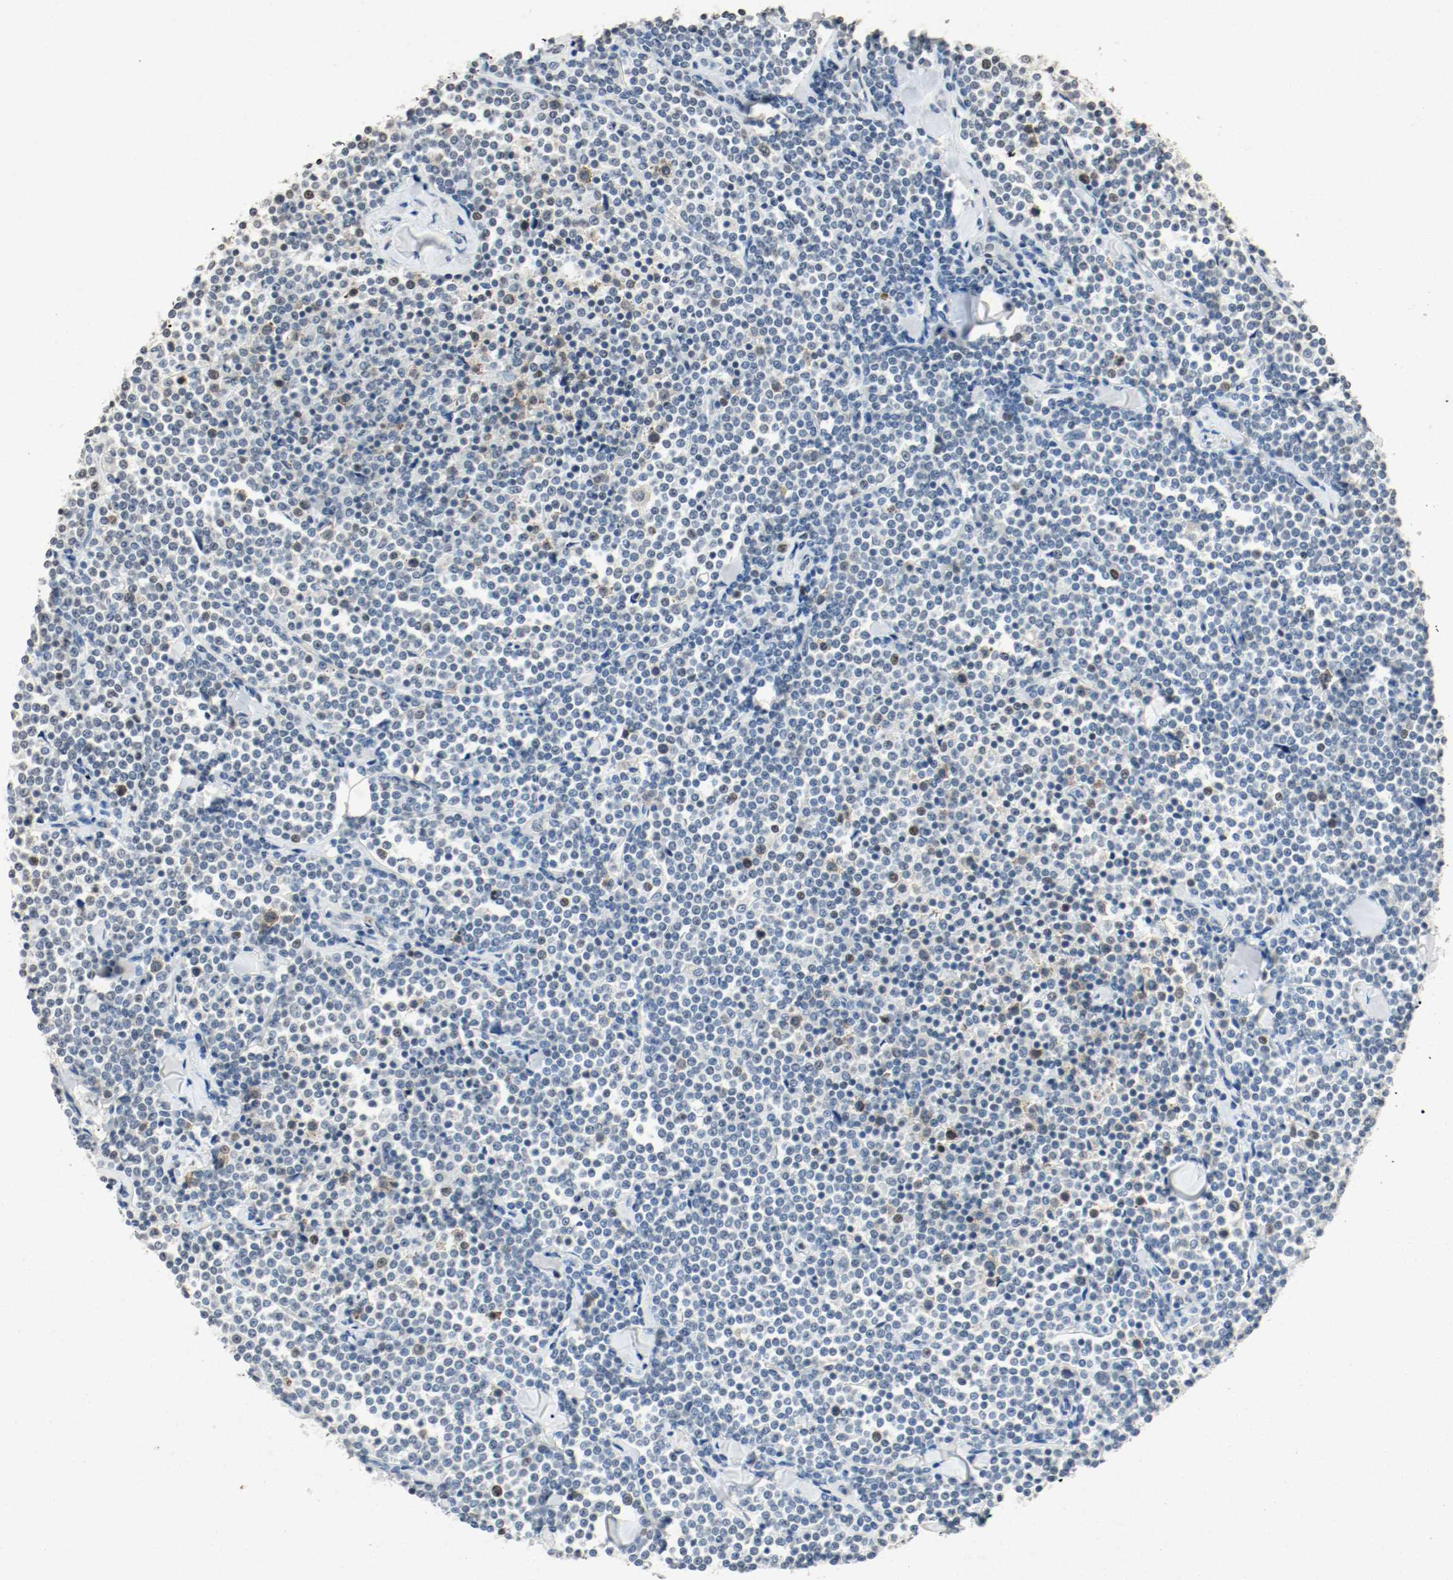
{"staining": {"intensity": "moderate", "quantity": "<25%", "location": "nuclear"}, "tissue": "lymphoma", "cell_type": "Tumor cells", "image_type": "cancer", "snomed": [{"axis": "morphology", "description": "Malignant lymphoma, non-Hodgkin's type, Low grade"}, {"axis": "topography", "description": "Soft tissue"}], "caption": "This image demonstrates low-grade malignant lymphoma, non-Hodgkin's type stained with immunohistochemistry (IHC) to label a protein in brown. The nuclear of tumor cells show moderate positivity for the protein. Nuclei are counter-stained blue.", "gene": "DNMT1", "patient": {"sex": "male", "age": 92}}